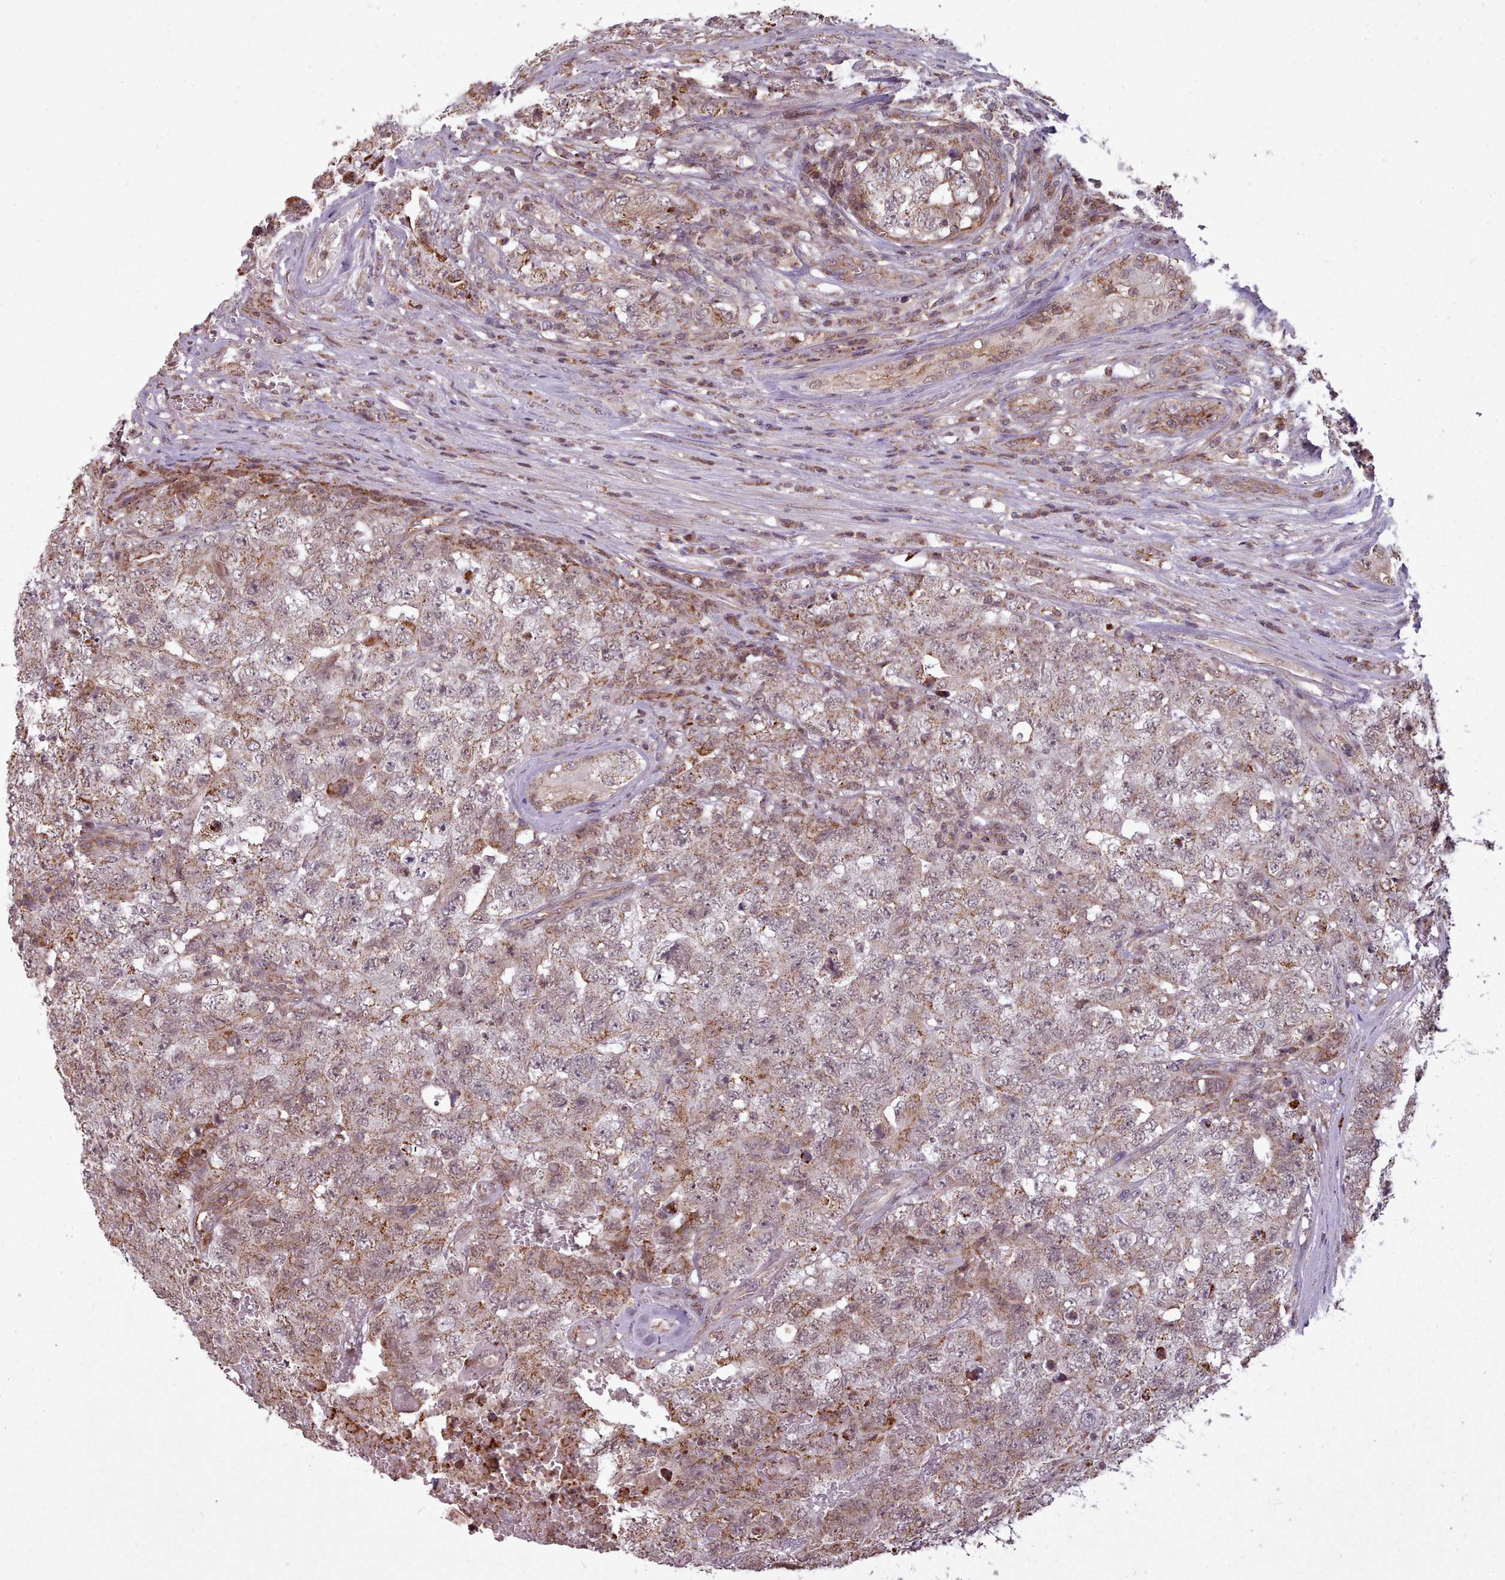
{"staining": {"intensity": "weak", "quantity": ">75%", "location": "cytoplasmic/membranous,nuclear"}, "tissue": "testis cancer", "cell_type": "Tumor cells", "image_type": "cancer", "snomed": [{"axis": "morphology", "description": "Carcinoma, Embryonal, NOS"}, {"axis": "topography", "description": "Testis"}], "caption": "IHC image of testis cancer (embryonal carcinoma) stained for a protein (brown), which exhibits low levels of weak cytoplasmic/membranous and nuclear expression in approximately >75% of tumor cells.", "gene": "ZMYM4", "patient": {"sex": "male", "age": 31}}